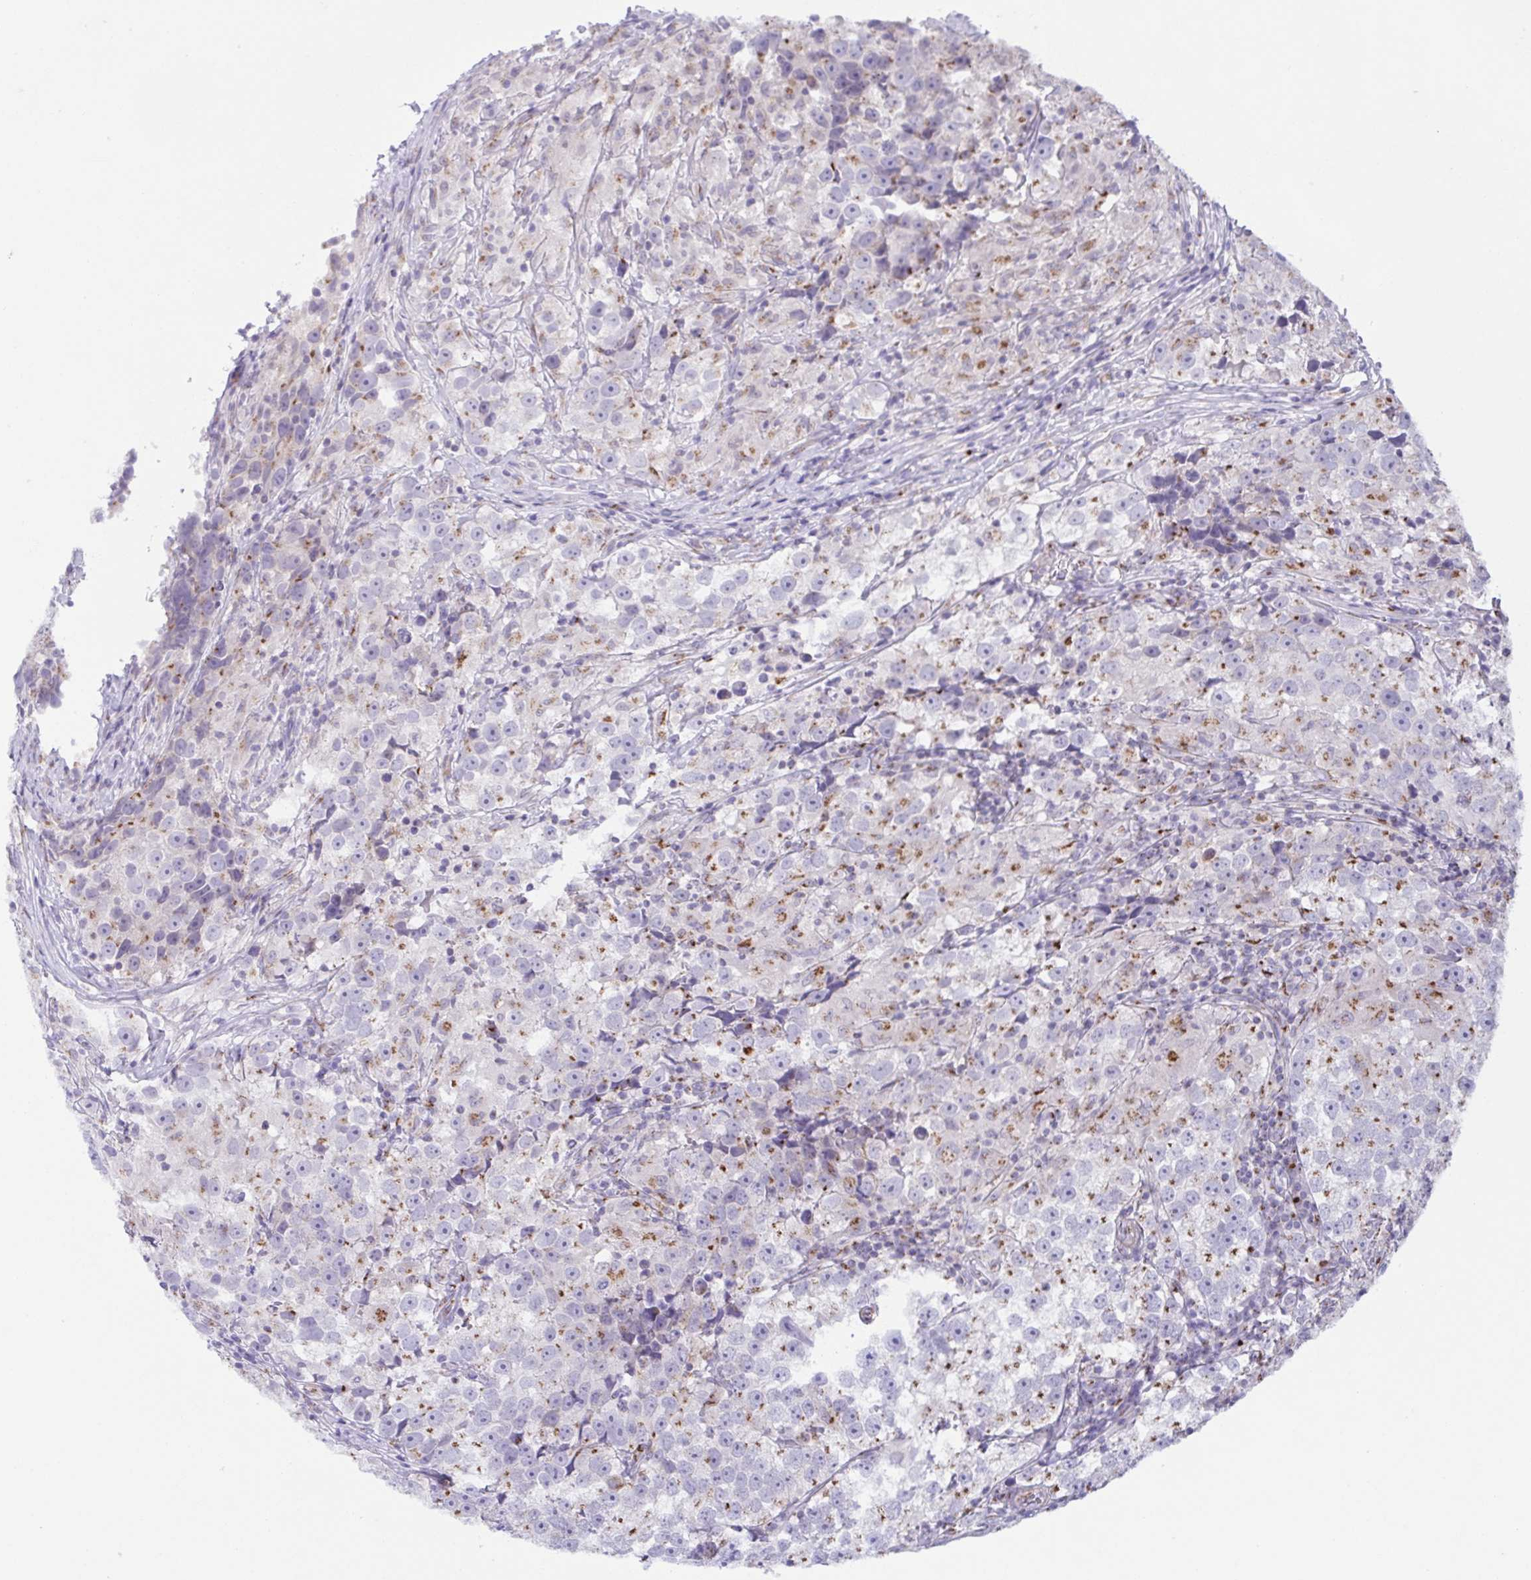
{"staining": {"intensity": "moderate", "quantity": "25%-75%", "location": "cytoplasmic/membranous"}, "tissue": "testis cancer", "cell_type": "Tumor cells", "image_type": "cancer", "snomed": [{"axis": "morphology", "description": "Seminoma, NOS"}, {"axis": "topography", "description": "Testis"}], "caption": "Protein expression analysis of seminoma (testis) reveals moderate cytoplasmic/membranous expression in approximately 25%-75% of tumor cells.", "gene": "COL17A1", "patient": {"sex": "male", "age": 46}}